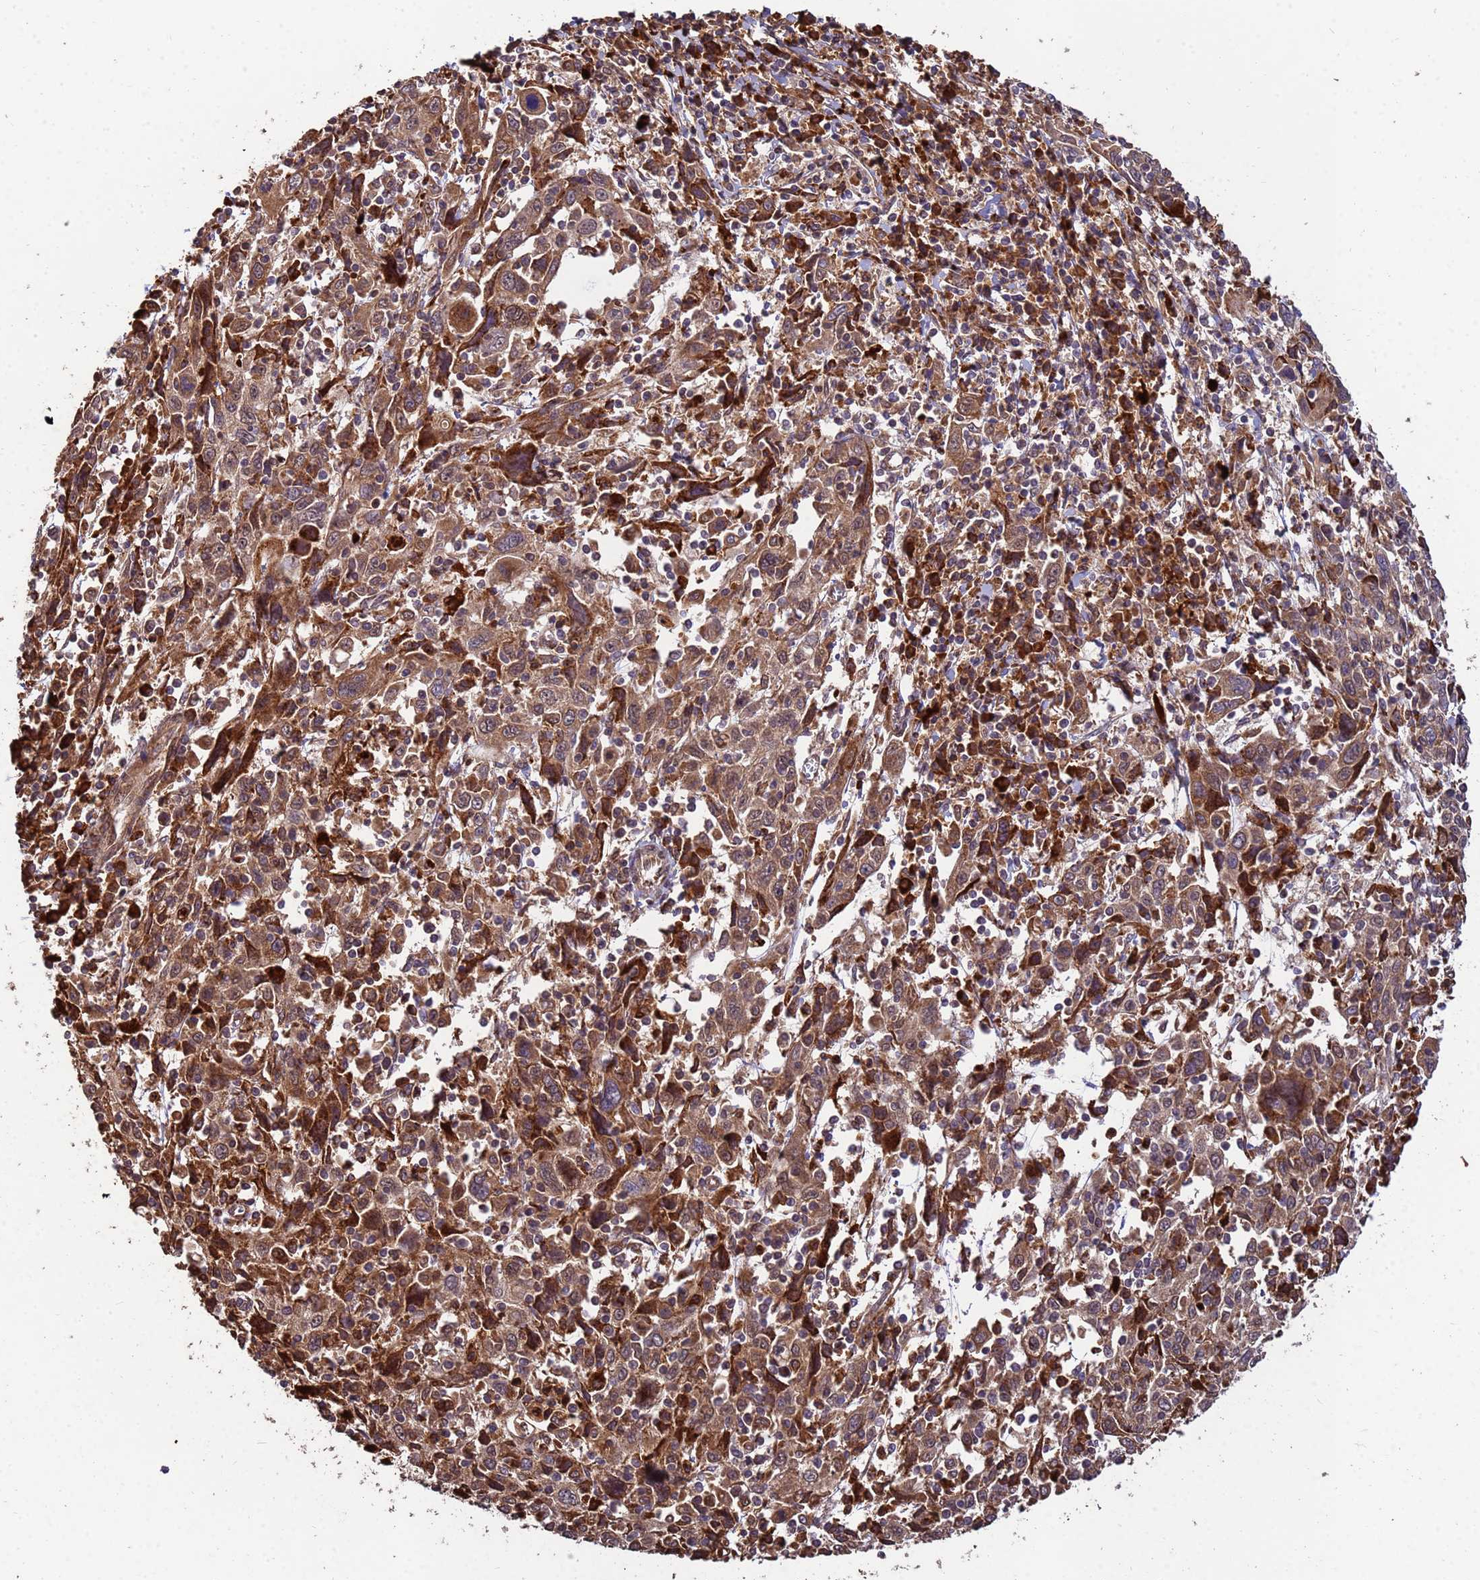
{"staining": {"intensity": "moderate", "quantity": ">75%", "location": "cytoplasmic/membranous"}, "tissue": "cervical cancer", "cell_type": "Tumor cells", "image_type": "cancer", "snomed": [{"axis": "morphology", "description": "Squamous cell carcinoma, NOS"}, {"axis": "topography", "description": "Cervix"}], "caption": "IHC of cervical cancer reveals medium levels of moderate cytoplasmic/membranous staining in about >75% of tumor cells.", "gene": "ZNF619", "patient": {"sex": "female", "age": 46}}